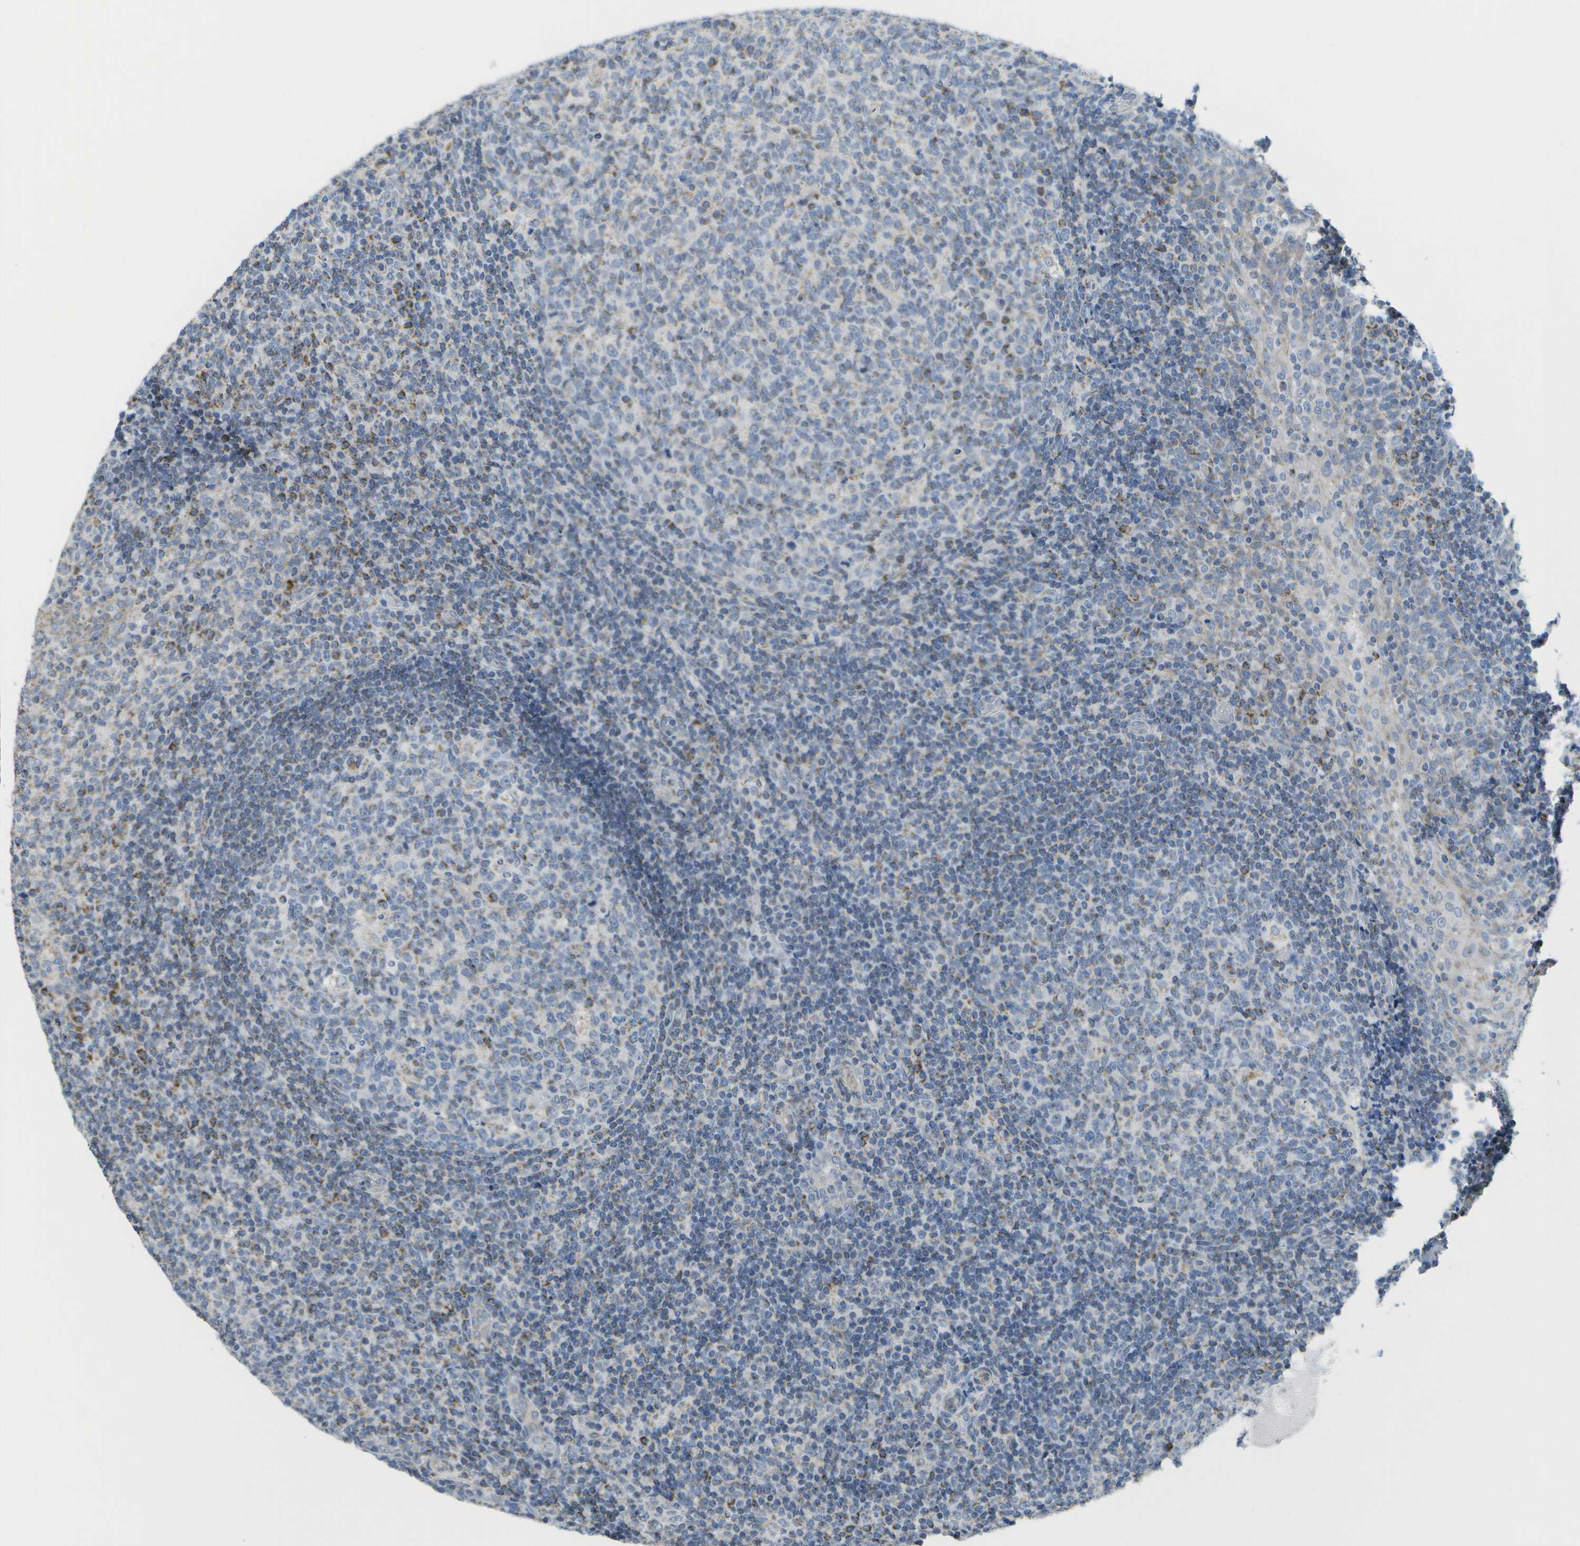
{"staining": {"intensity": "moderate", "quantity": "25%-75%", "location": "cytoplasmic/membranous"}, "tissue": "tonsil", "cell_type": "Germinal center cells", "image_type": "normal", "snomed": [{"axis": "morphology", "description": "Normal tissue, NOS"}, {"axis": "topography", "description": "Tonsil"}], "caption": "This micrograph shows immunohistochemistry (IHC) staining of normal tonsil, with medium moderate cytoplasmic/membranous staining in approximately 25%-75% of germinal center cells.", "gene": "TMEM223", "patient": {"sex": "female", "age": 19}}